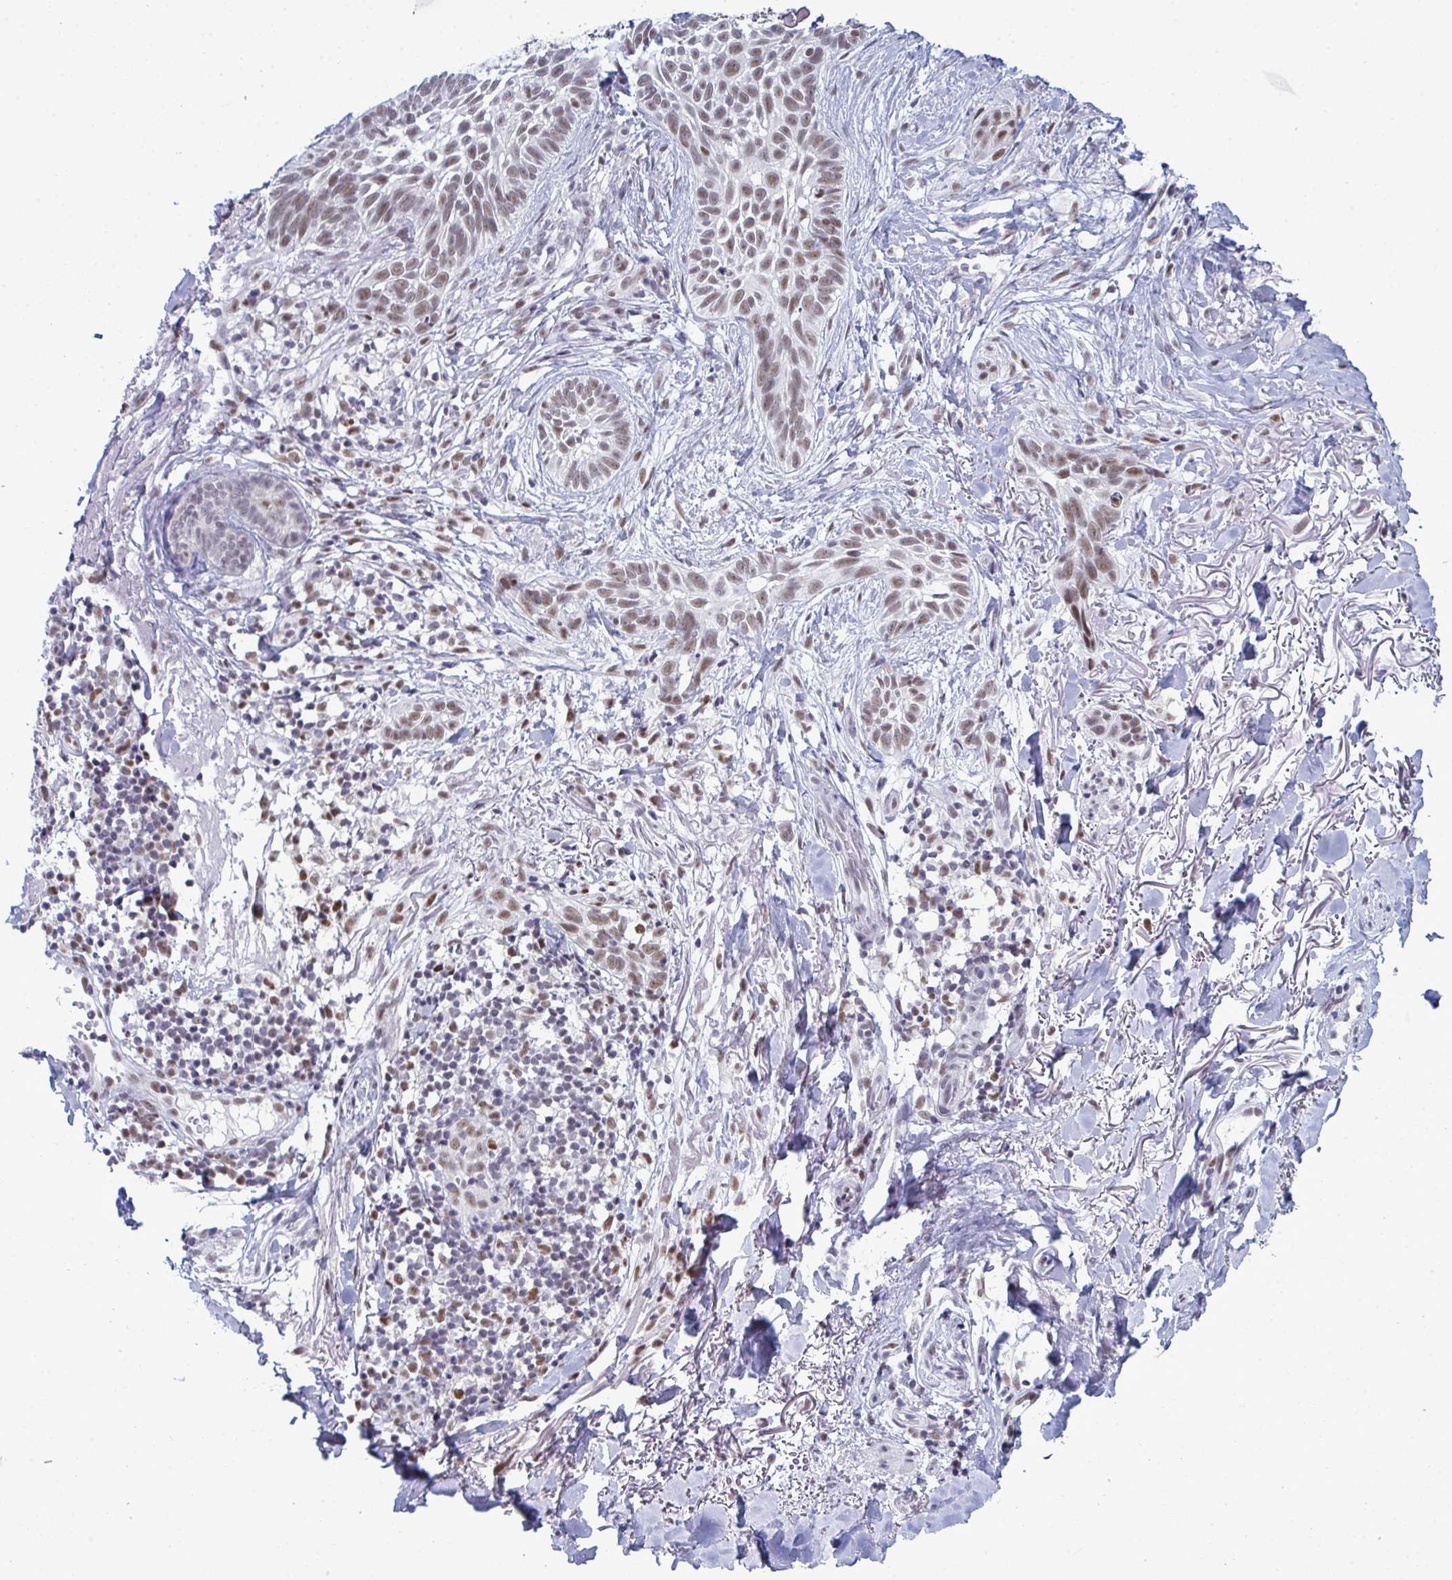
{"staining": {"intensity": "moderate", "quantity": ">75%", "location": "nuclear"}, "tissue": "skin cancer", "cell_type": "Tumor cells", "image_type": "cancer", "snomed": [{"axis": "morphology", "description": "Basal cell carcinoma"}, {"axis": "topography", "description": "Skin"}, {"axis": "topography", "description": "Skin of face"}], "caption": "A histopathology image of skin cancer stained for a protein demonstrates moderate nuclear brown staining in tumor cells. The protein is stained brown, and the nuclei are stained in blue (DAB (3,3'-diaminobenzidine) IHC with brightfield microscopy, high magnification).", "gene": "PPP1R10", "patient": {"sex": "female", "age": 90}}